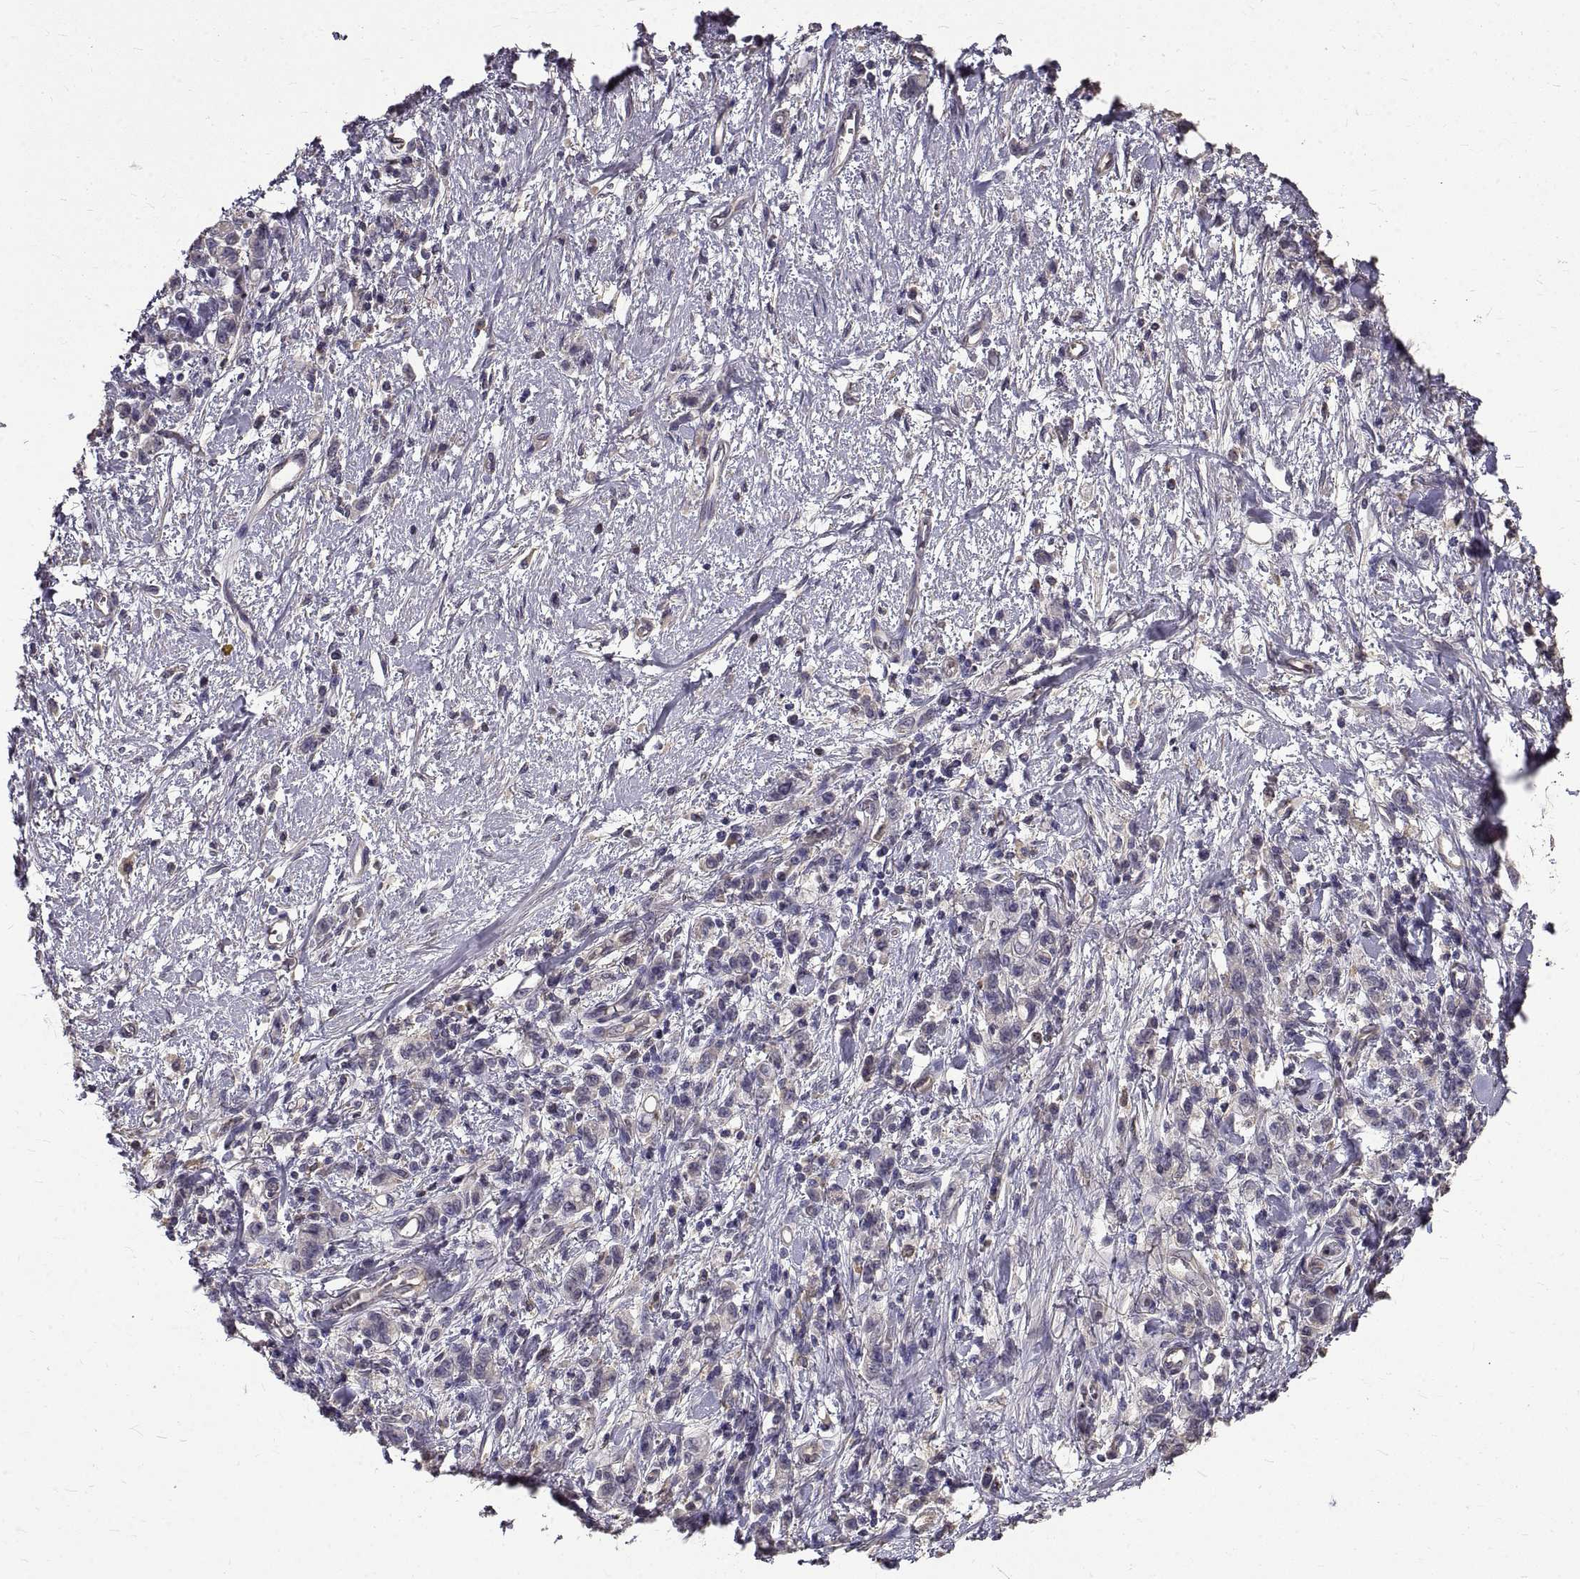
{"staining": {"intensity": "negative", "quantity": "none", "location": "none"}, "tissue": "stomach cancer", "cell_type": "Tumor cells", "image_type": "cancer", "snomed": [{"axis": "morphology", "description": "Adenocarcinoma, NOS"}, {"axis": "topography", "description": "Stomach"}], "caption": "This is an immunohistochemistry (IHC) image of stomach cancer. There is no staining in tumor cells.", "gene": "PEA15", "patient": {"sex": "male", "age": 77}}